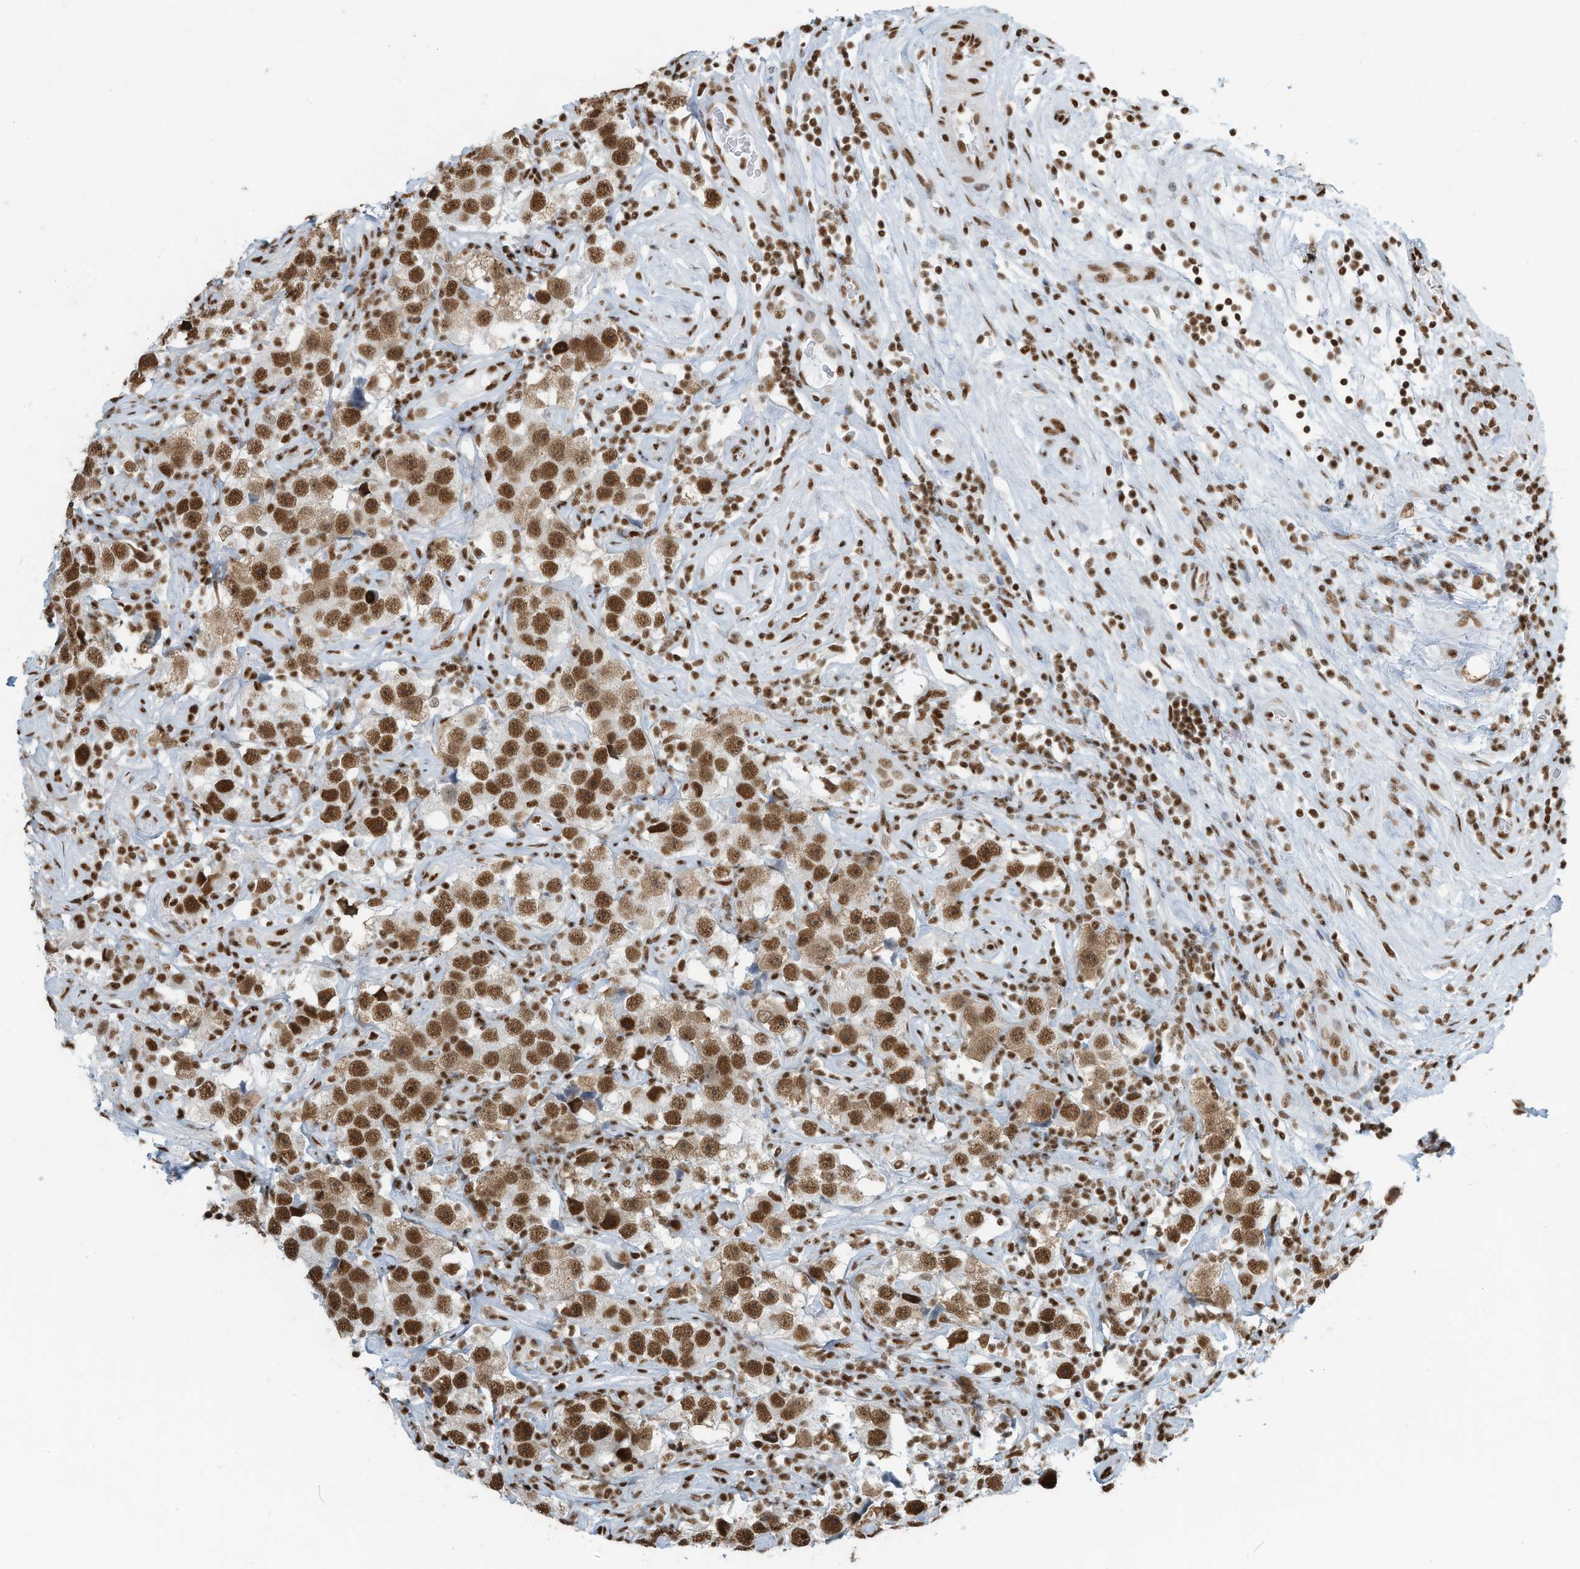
{"staining": {"intensity": "strong", "quantity": ">75%", "location": "nuclear"}, "tissue": "testis cancer", "cell_type": "Tumor cells", "image_type": "cancer", "snomed": [{"axis": "morphology", "description": "Seminoma, NOS"}, {"axis": "topography", "description": "Testis"}], "caption": "Protein expression analysis of human seminoma (testis) reveals strong nuclear positivity in about >75% of tumor cells.", "gene": "SARNP", "patient": {"sex": "male", "age": 49}}